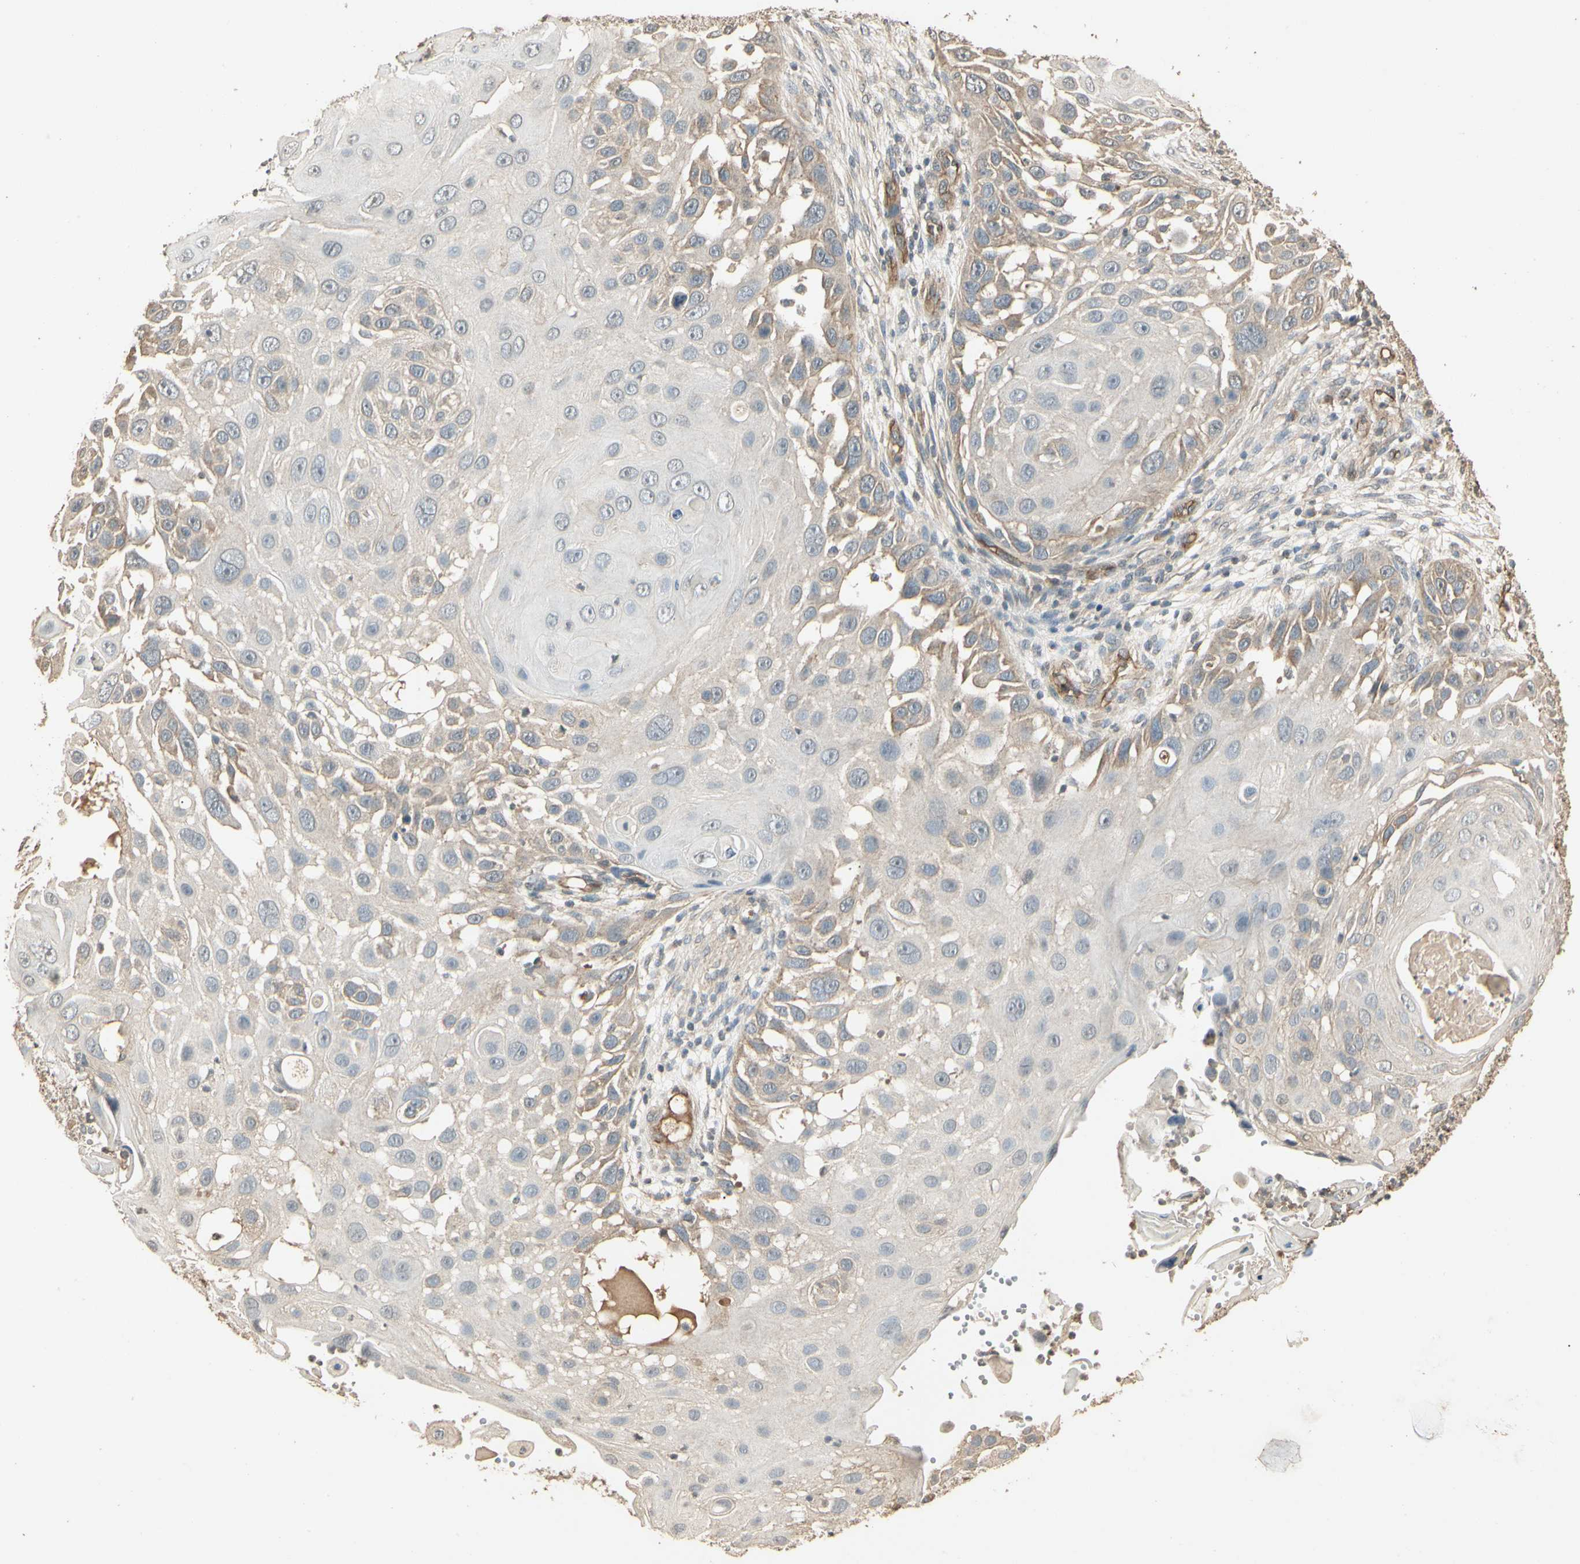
{"staining": {"intensity": "weak", "quantity": "<25%", "location": "cytoplasmic/membranous"}, "tissue": "skin cancer", "cell_type": "Tumor cells", "image_type": "cancer", "snomed": [{"axis": "morphology", "description": "Squamous cell carcinoma, NOS"}, {"axis": "topography", "description": "Skin"}], "caption": "The immunohistochemistry (IHC) image has no significant positivity in tumor cells of skin squamous cell carcinoma tissue. (DAB immunohistochemistry (IHC) visualized using brightfield microscopy, high magnification).", "gene": "RNF180", "patient": {"sex": "female", "age": 44}}